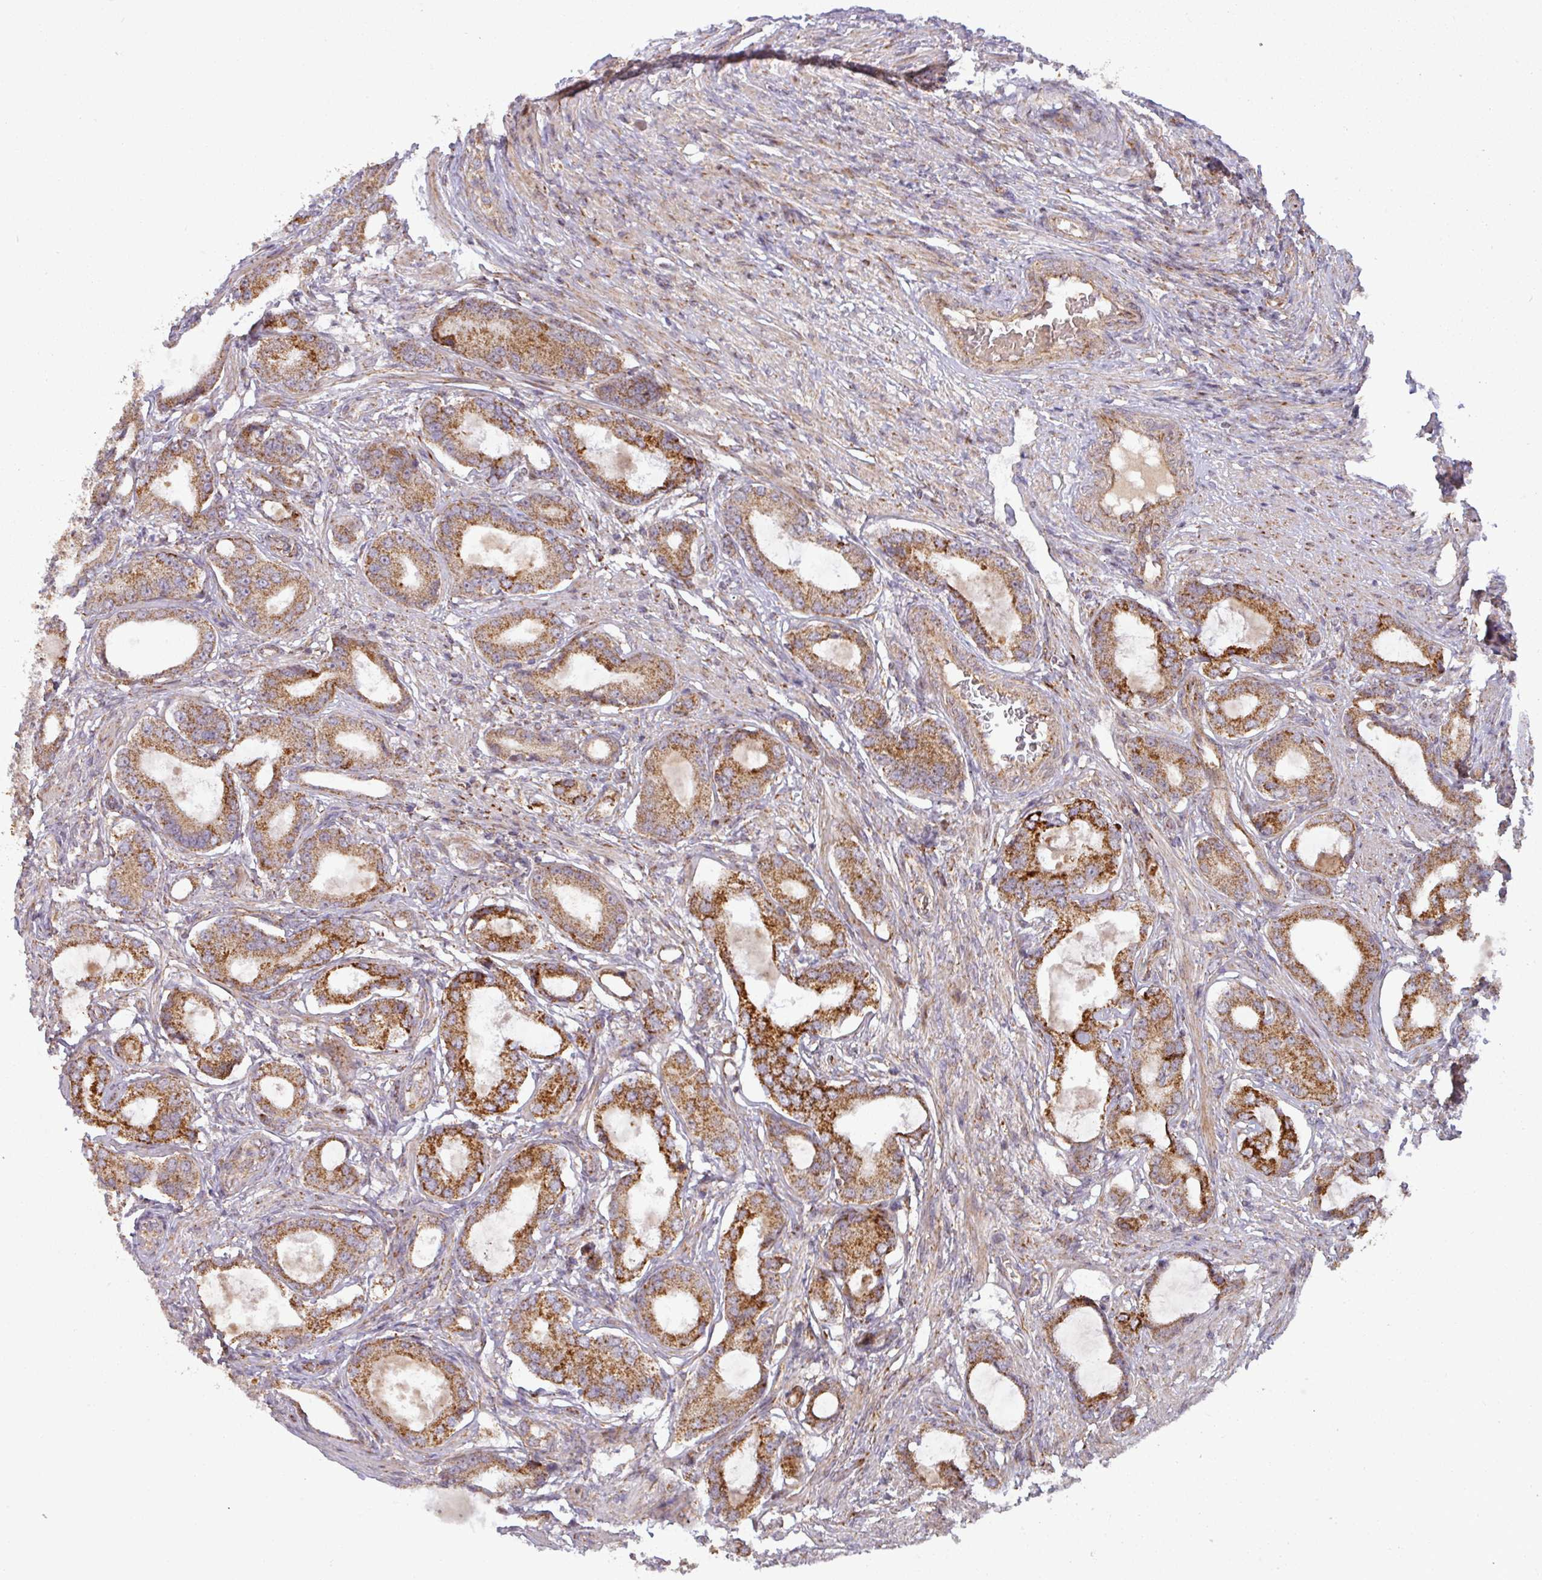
{"staining": {"intensity": "strong", "quantity": ">75%", "location": "cytoplasmic/membranous"}, "tissue": "prostate cancer", "cell_type": "Tumor cells", "image_type": "cancer", "snomed": [{"axis": "morphology", "description": "Adenocarcinoma, High grade"}, {"axis": "topography", "description": "Prostate"}], "caption": "The histopathology image demonstrates immunohistochemical staining of prostate adenocarcinoma (high-grade). There is strong cytoplasmic/membranous positivity is appreciated in approximately >75% of tumor cells.", "gene": "GPD2", "patient": {"sex": "male", "age": 69}}